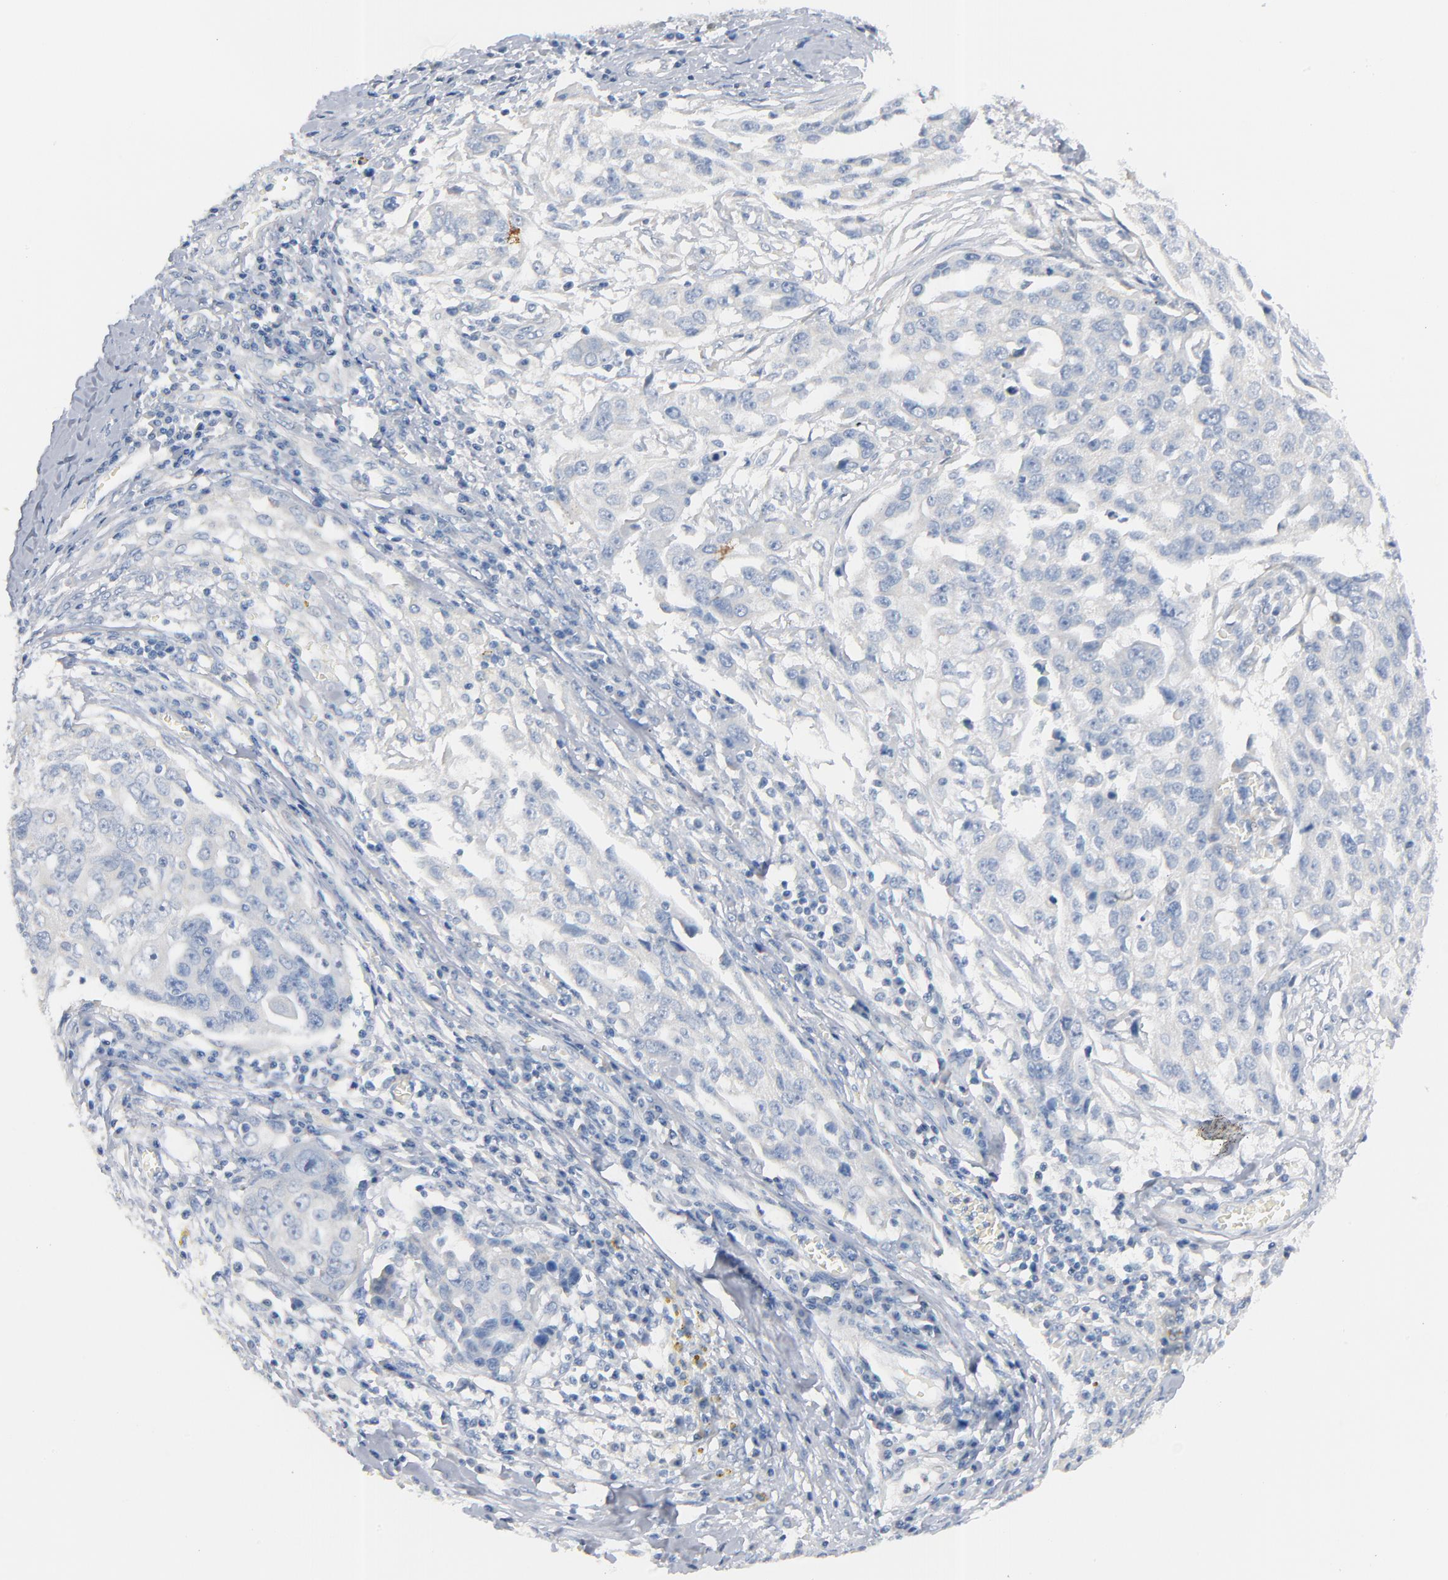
{"staining": {"intensity": "negative", "quantity": "none", "location": "none"}, "tissue": "ovarian cancer", "cell_type": "Tumor cells", "image_type": "cancer", "snomed": [{"axis": "morphology", "description": "Carcinoma, endometroid"}, {"axis": "topography", "description": "Ovary"}], "caption": "Photomicrograph shows no protein expression in tumor cells of ovarian cancer tissue.", "gene": "IFT43", "patient": {"sex": "female", "age": 75}}